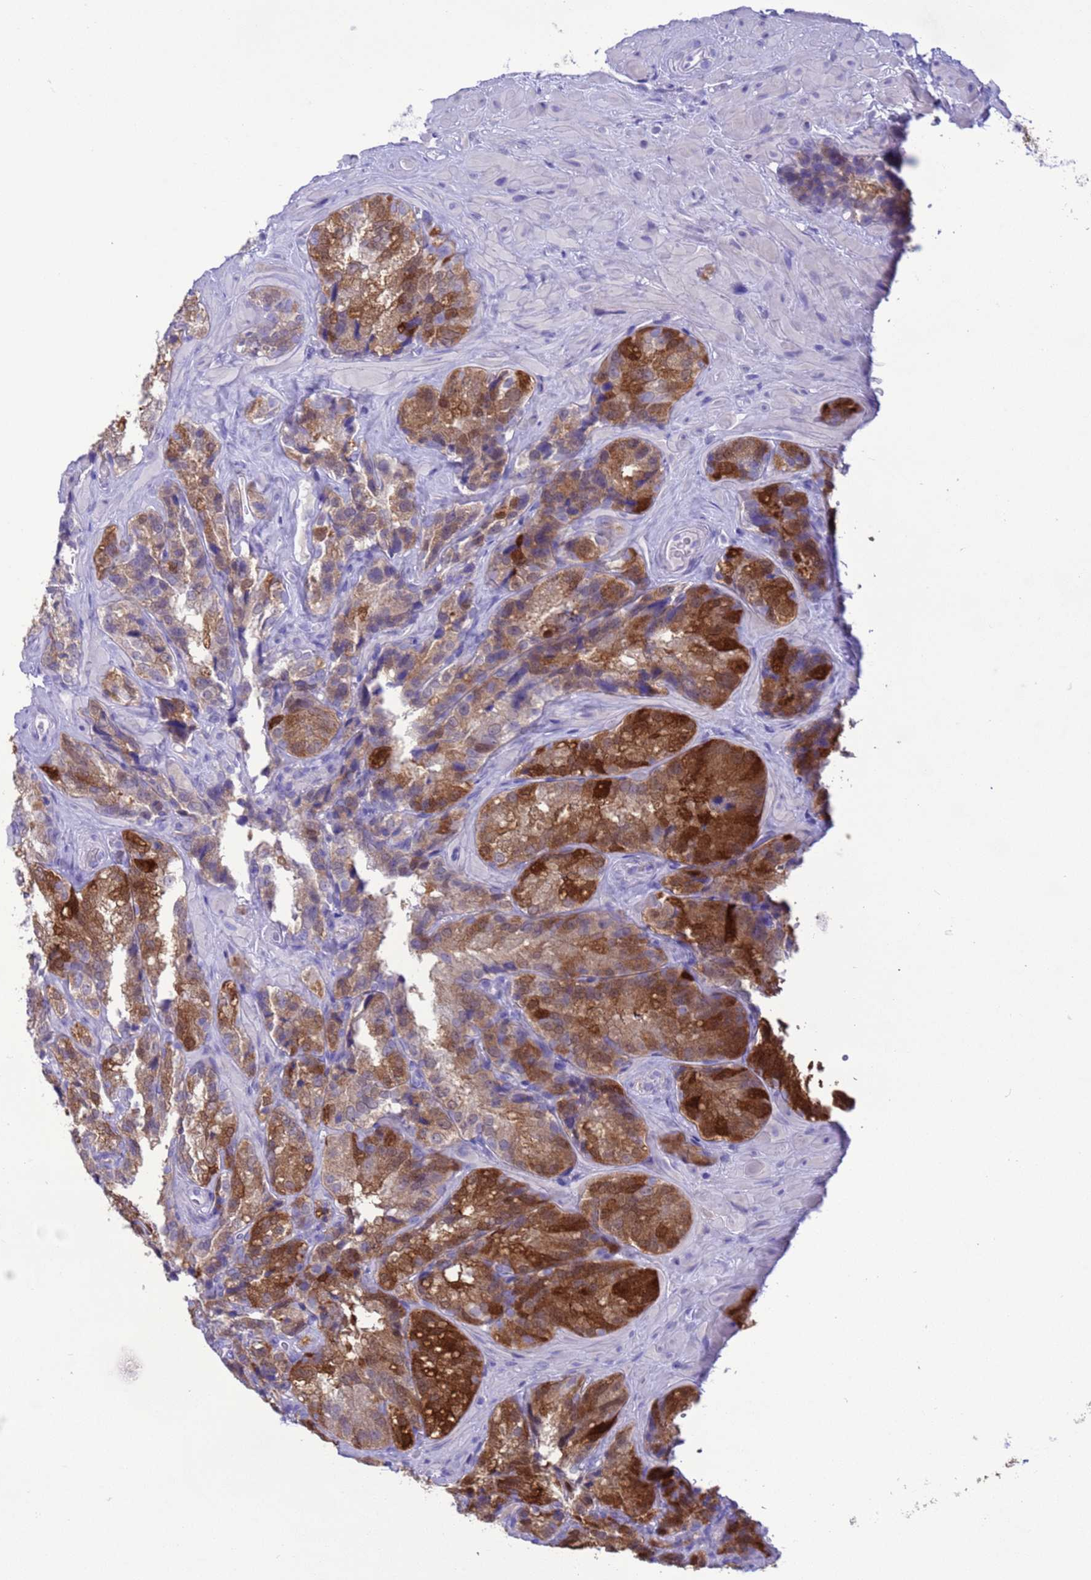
{"staining": {"intensity": "strong", "quantity": "25%-75%", "location": "cytoplasmic/membranous"}, "tissue": "seminal vesicle", "cell_type": "Glandular cells", "image_type": "normal", "snomed": [{"axis": "morphology", "description": "Normal tissue, NOS"}, {"axis": "topography", "description": "Seminal veicle"}], "caption": "Seminal vesicle stained with a protein marker demonstrates strong staining in glandular cells.", "gene": "GSTM1", "patient": {"sex": "male", "age": 58}}